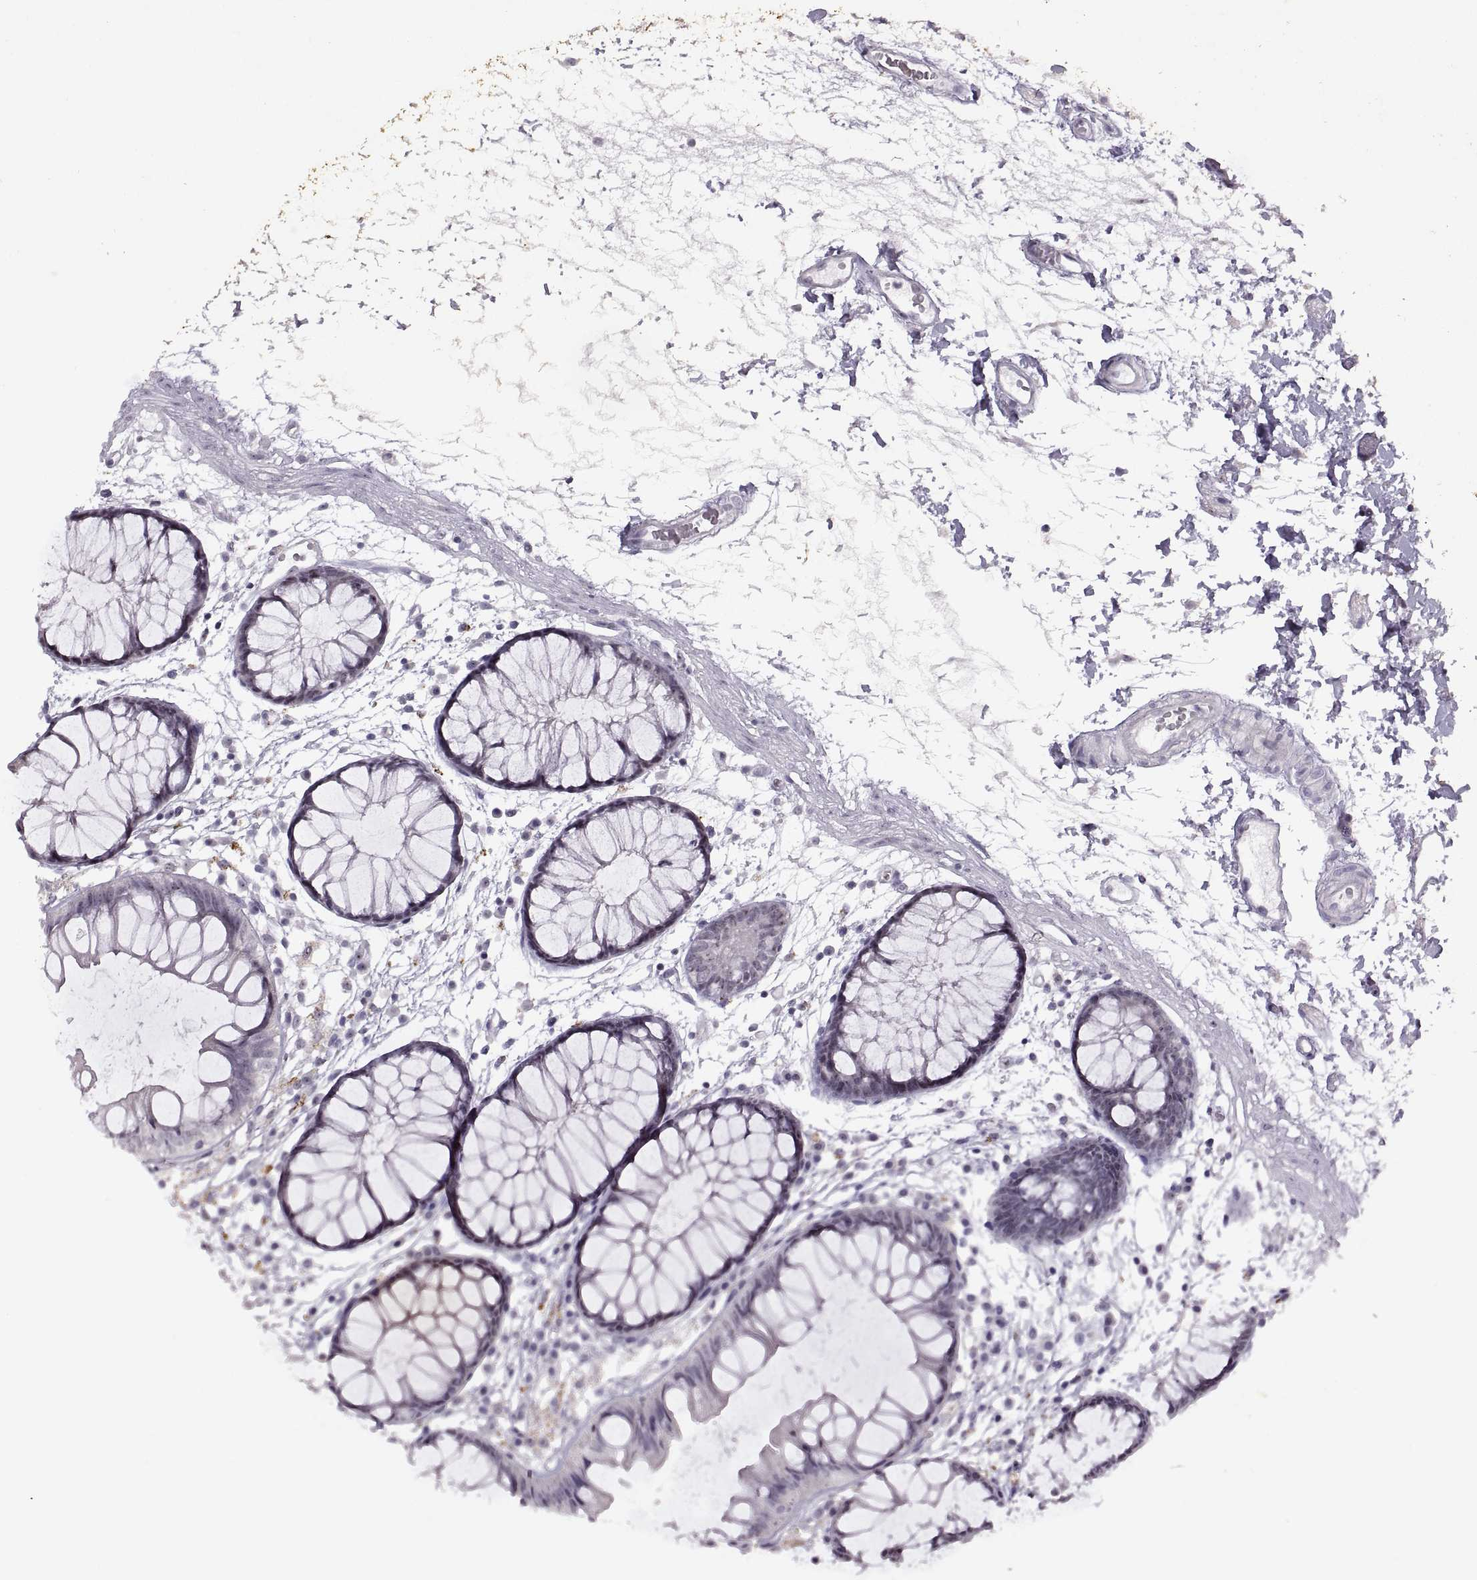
{"staining": {"intensity": "negative", "quantity": "none", "location": "none"}, "tissue": "colon", "cell_type": "Endothelial cells", "image_type": "normal", "snomed": [{"axis": "morphology", "description": "Normal tissue, NOS"}, {"axis": "morphology", "description": "Adenocarcinoma, NOS"}, {"axis": "topography", "description": "Colon"}], "caption": "Immunohistochemistry photomicrograph of normal colon: human colon stained with DAB displays no significant protein positivity in endothelial cells. (IHC, brightfield microscopy, high magnification).", "gene": "SINHCAF", "patient": {"sex": "male", "age": 65}}